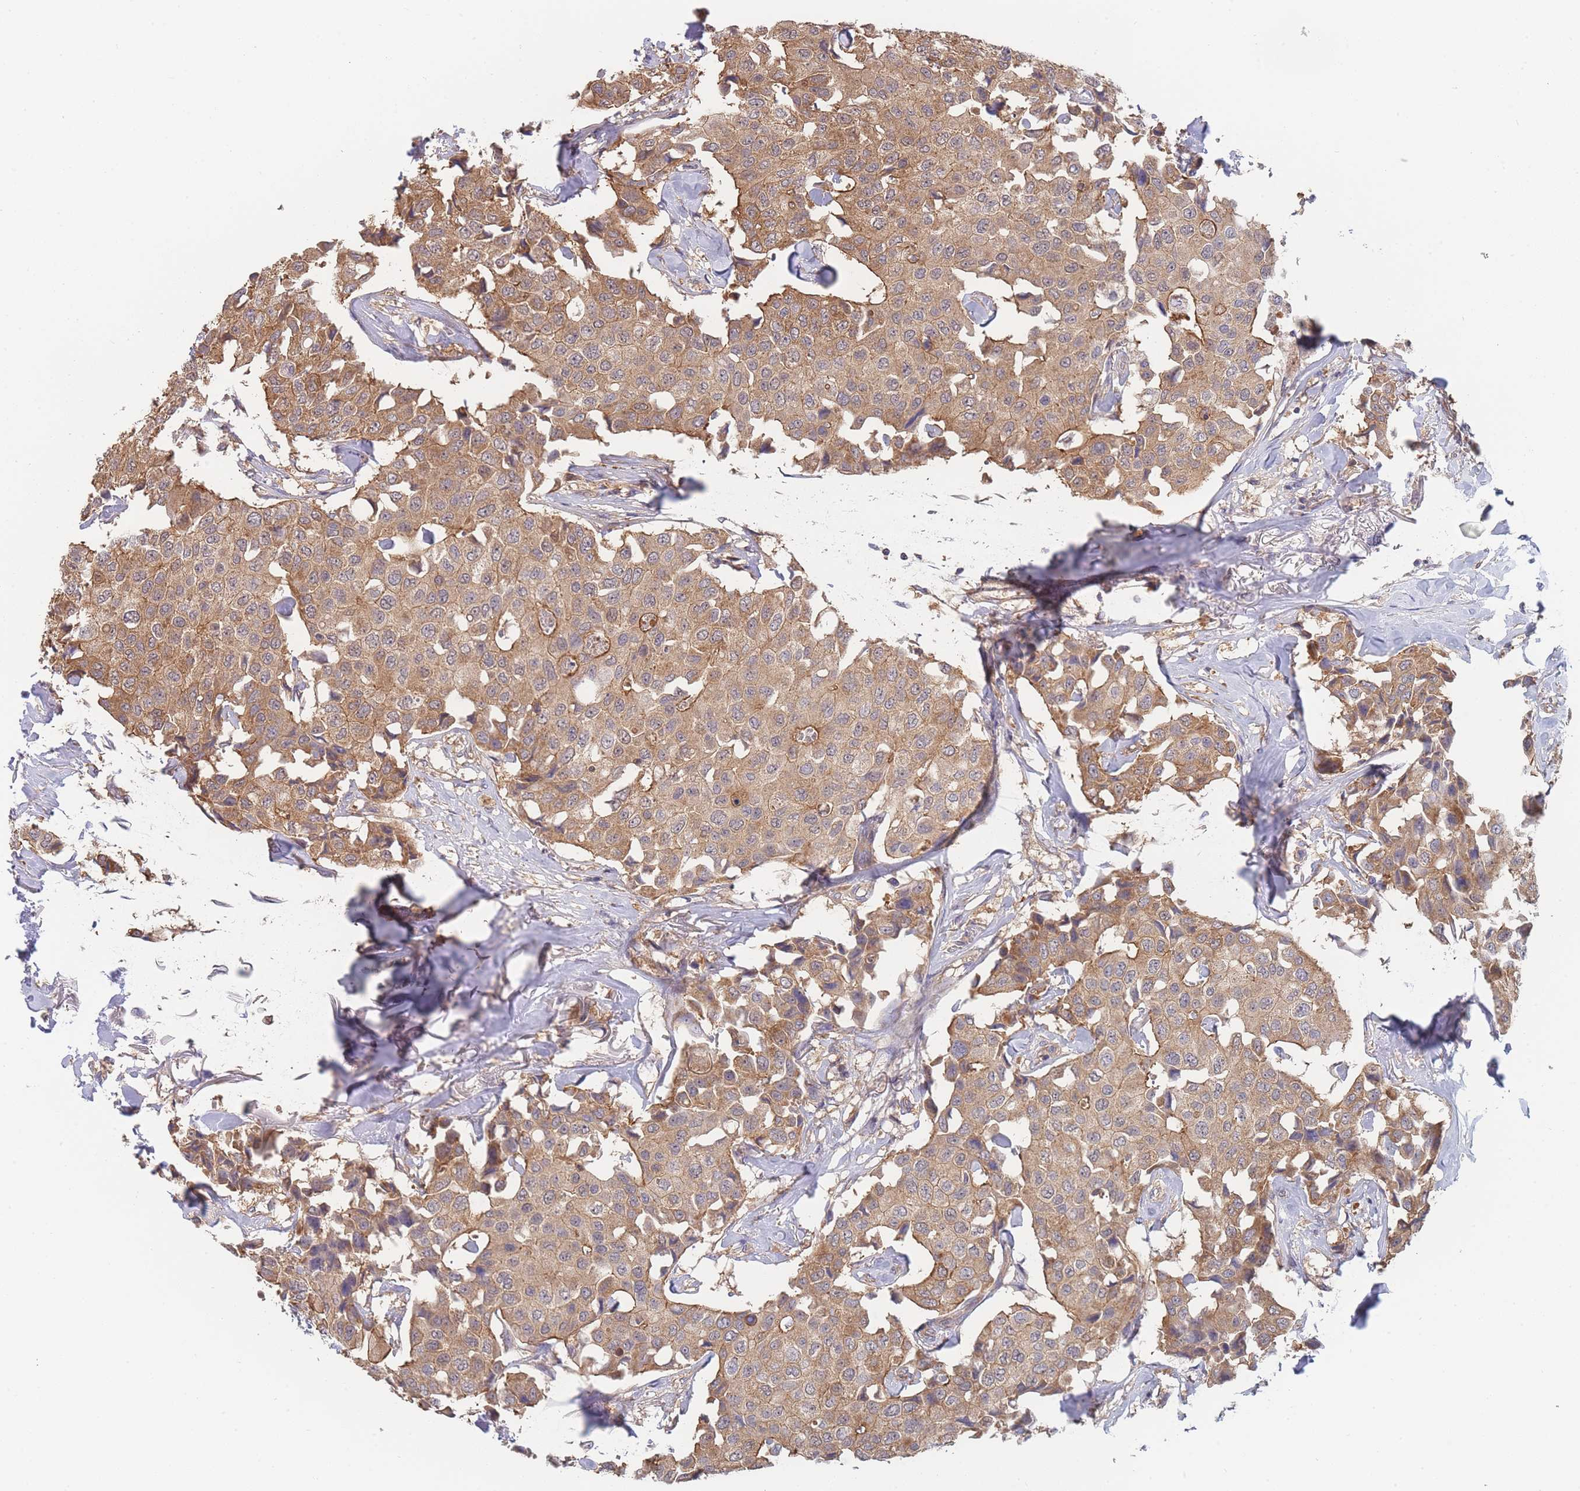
{"staining": {"intensity": "moderate", "quantity": ">75%", "location": "cytoplasmic/membranous"}, "tissue": "breast cancer", "cell_type": "Tumor cells", "image_type": "cancer", "snomed": [{"axis": "morphology", "description": "Duct carcinoma"}, {"axis": "topography", "description": "Breast"}], "caption": "Protein staining of intraductal carcinoma (breast) tissue shows moderate cytoplasmic/membranous expression in approximately >75% of tumor cells.", "gene": "MRPS18B", "patient": {"sex": "female", "age": 80}}